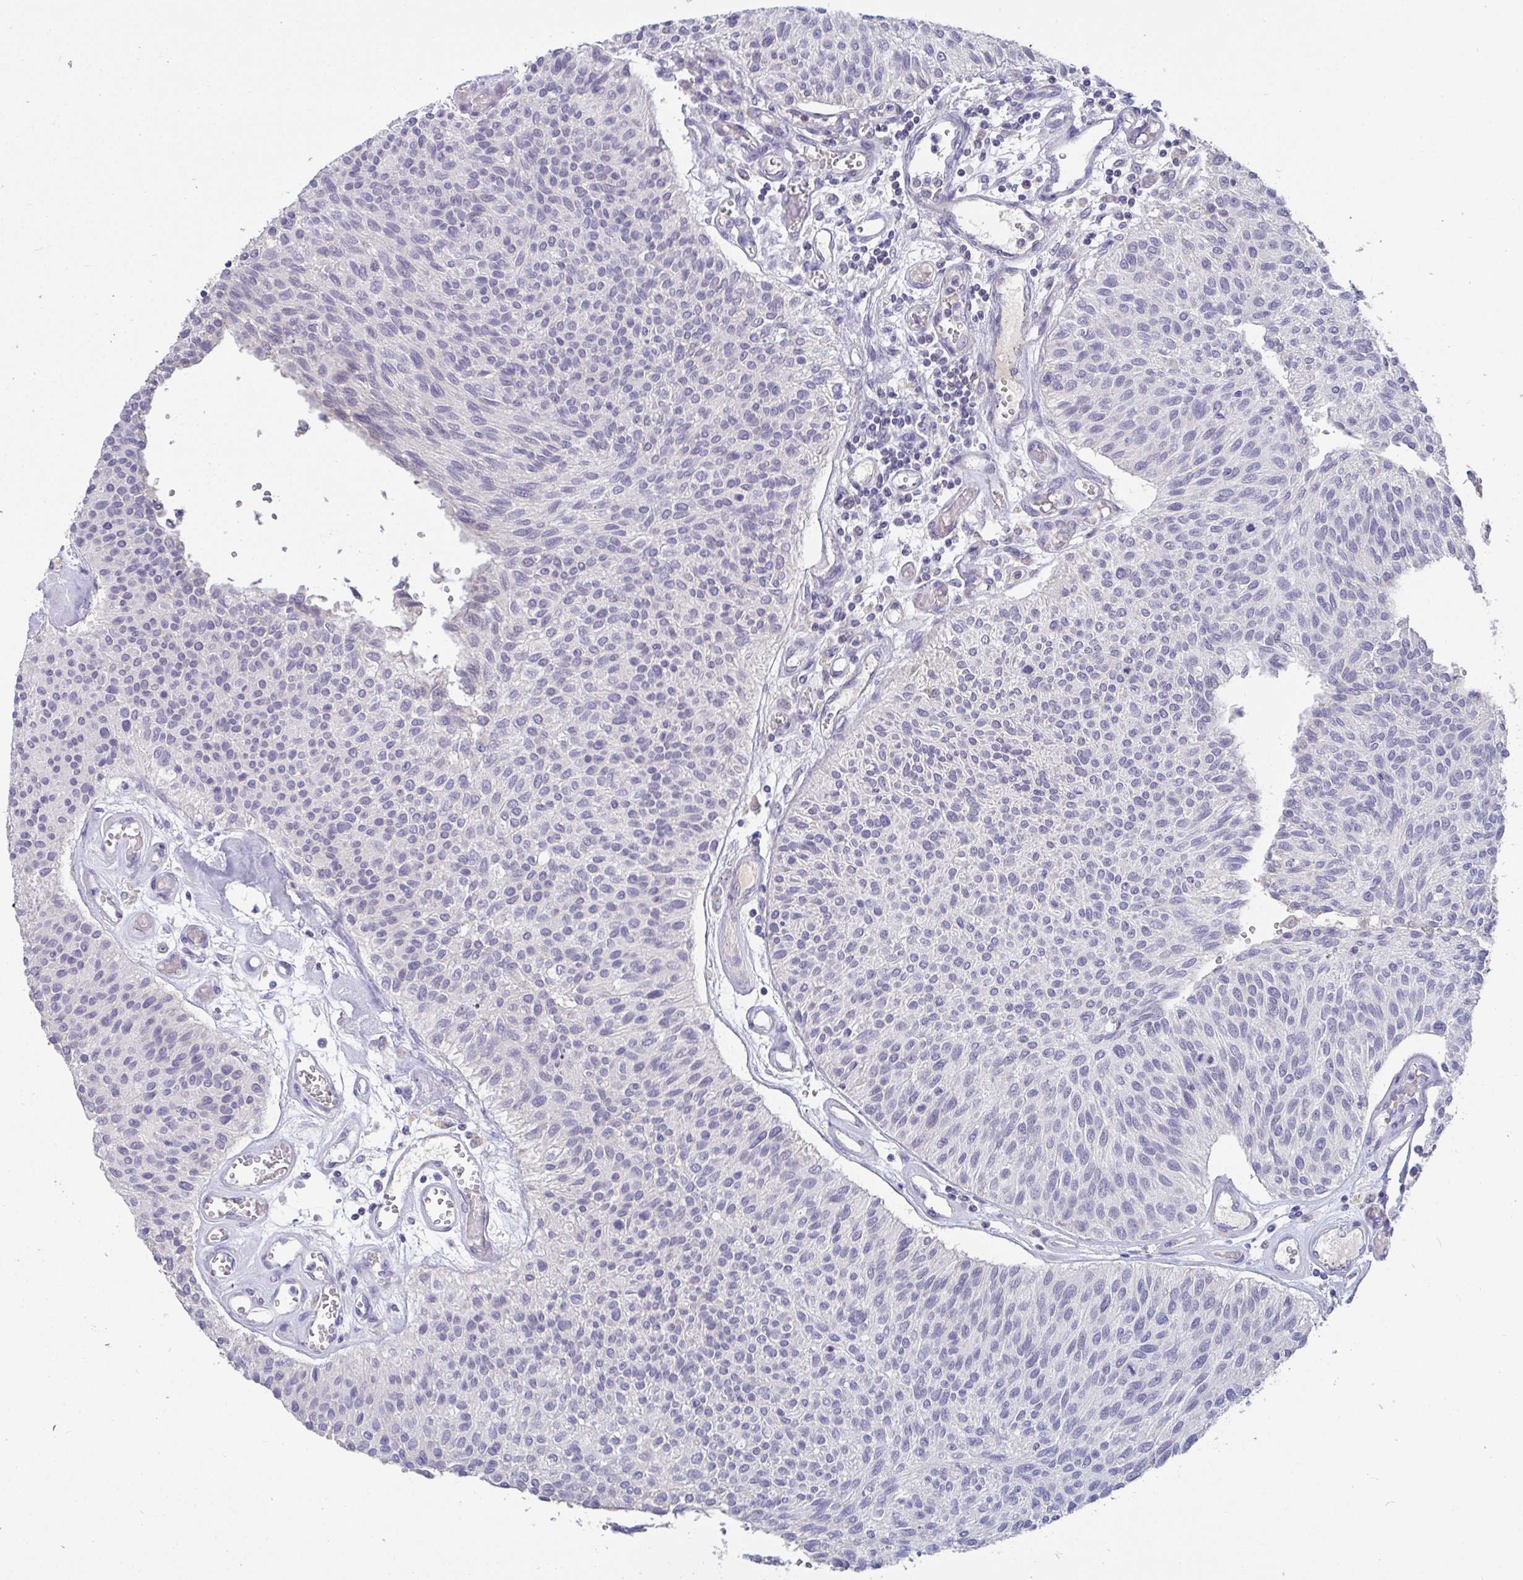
{"staining": {"intensity": "negative", "quantity": "none", "location": "none"}, "tissue": "urothelial cancer", "cell_type": "Tumor cells", "image_type": "cancer", "snomed": [{"axis": "morphology", "description": "Urothelial carcinoma, NOS"}, {"axis": "topography", "description": "Urinary bladder"}], "caption": "IHC image of neoplastic tissue: human urothelial cancer stained with DAB (3,3'-diaminobenzidine) shows no significant protein staining in tumor cells.", "gene": "MYC", "patient": {"sex": "male", "age": 55}}